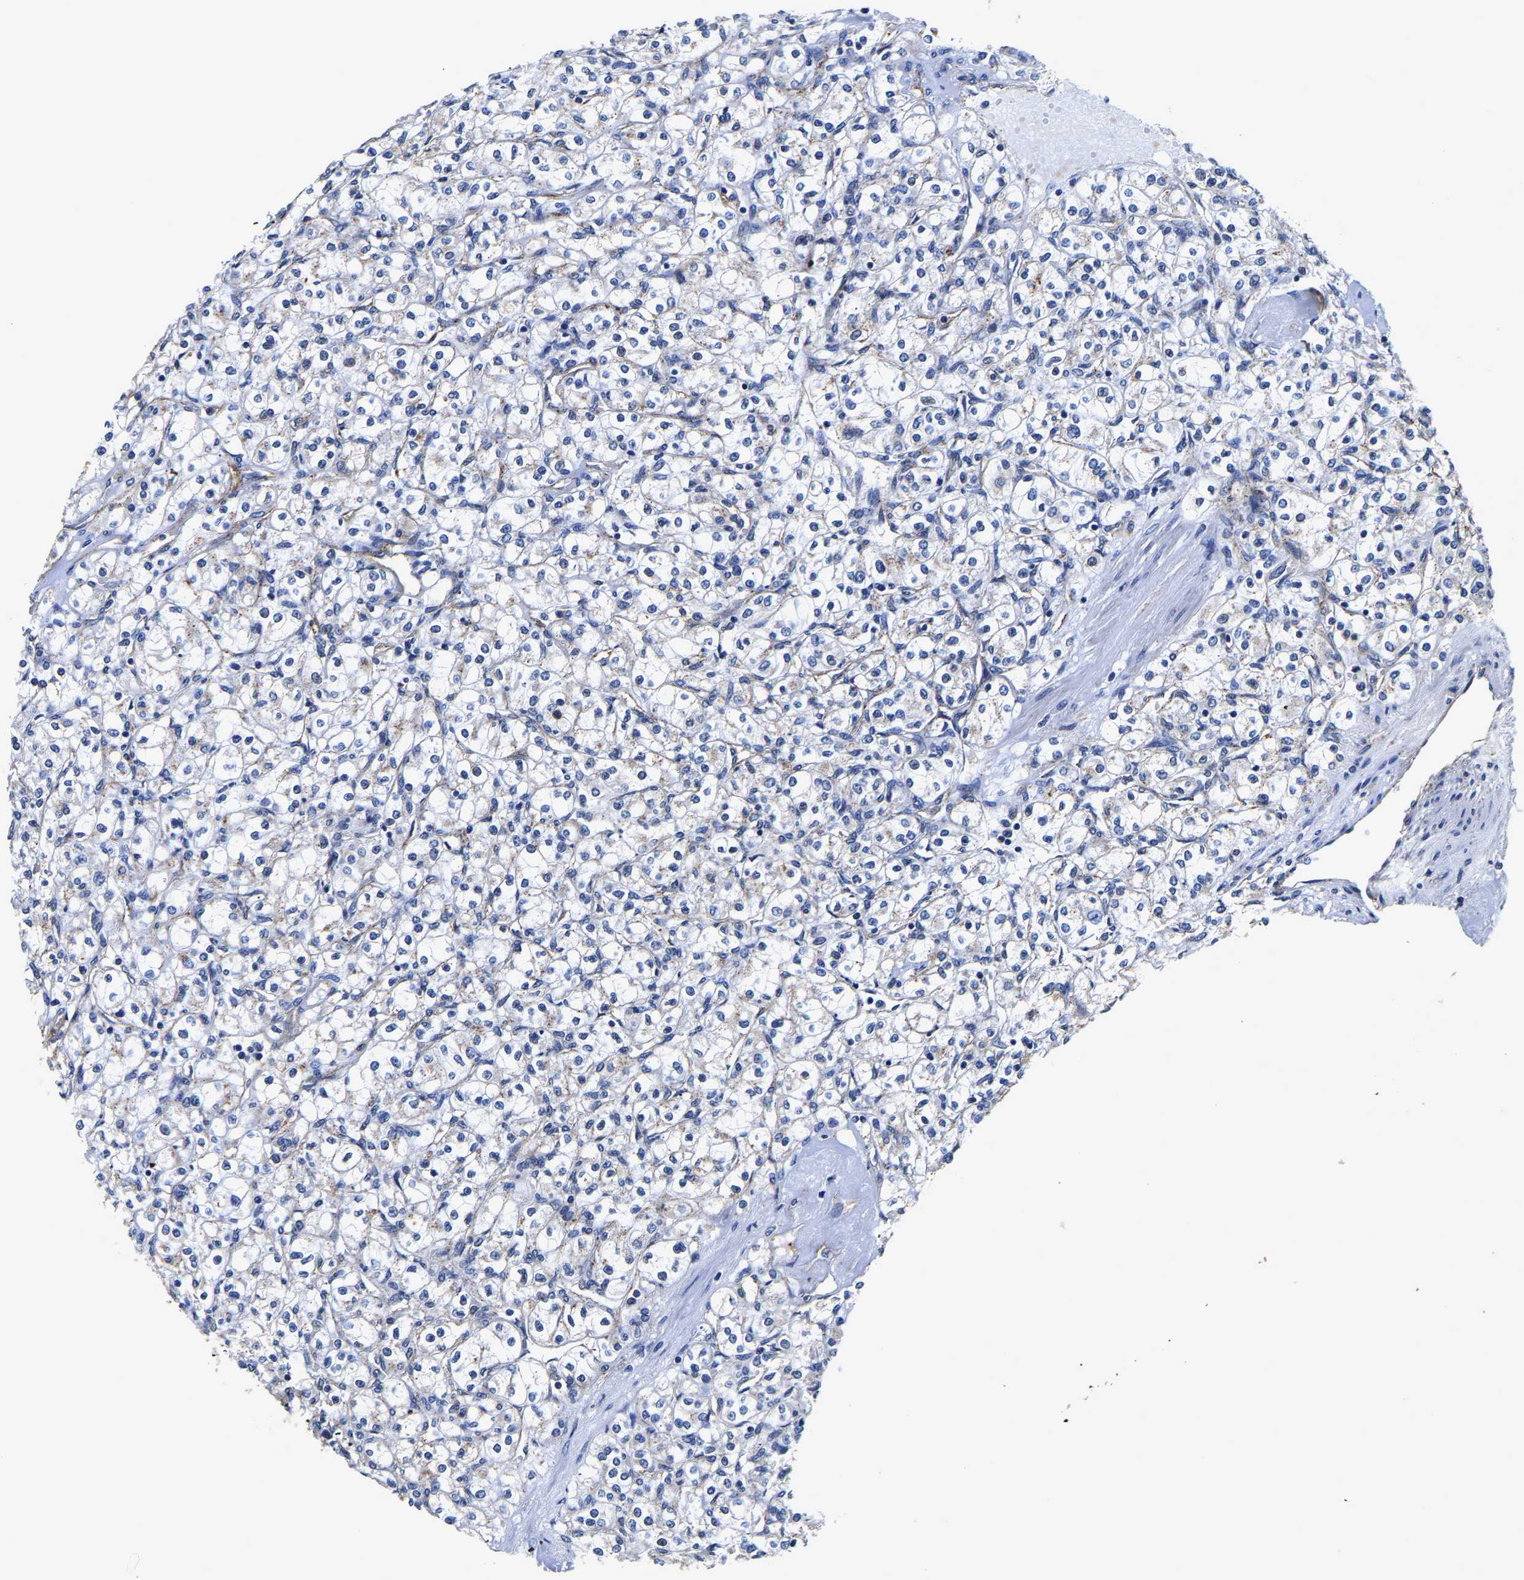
{"staining": {"intensity": "negative", "quantity": "none", "location": "none"}, "tissue": "renal cancer", "cell_type": "Tumor cells", "image_type": "cancer", "snomed": [{"axis": "morphology", "description": "Adenocarcinoma, NOS"}, {"axis": "topography", "description": "Kidney"}], "caption": "This photomicrograph is of renal cancer (adenocarcinoma) stained with immunohistochemistry to label a protein in brown with the nuclei are counter-stained blue. There is no expression in tumor cells.", "gene": "GRN", "patient": {"sex": "male", "age": 77}}